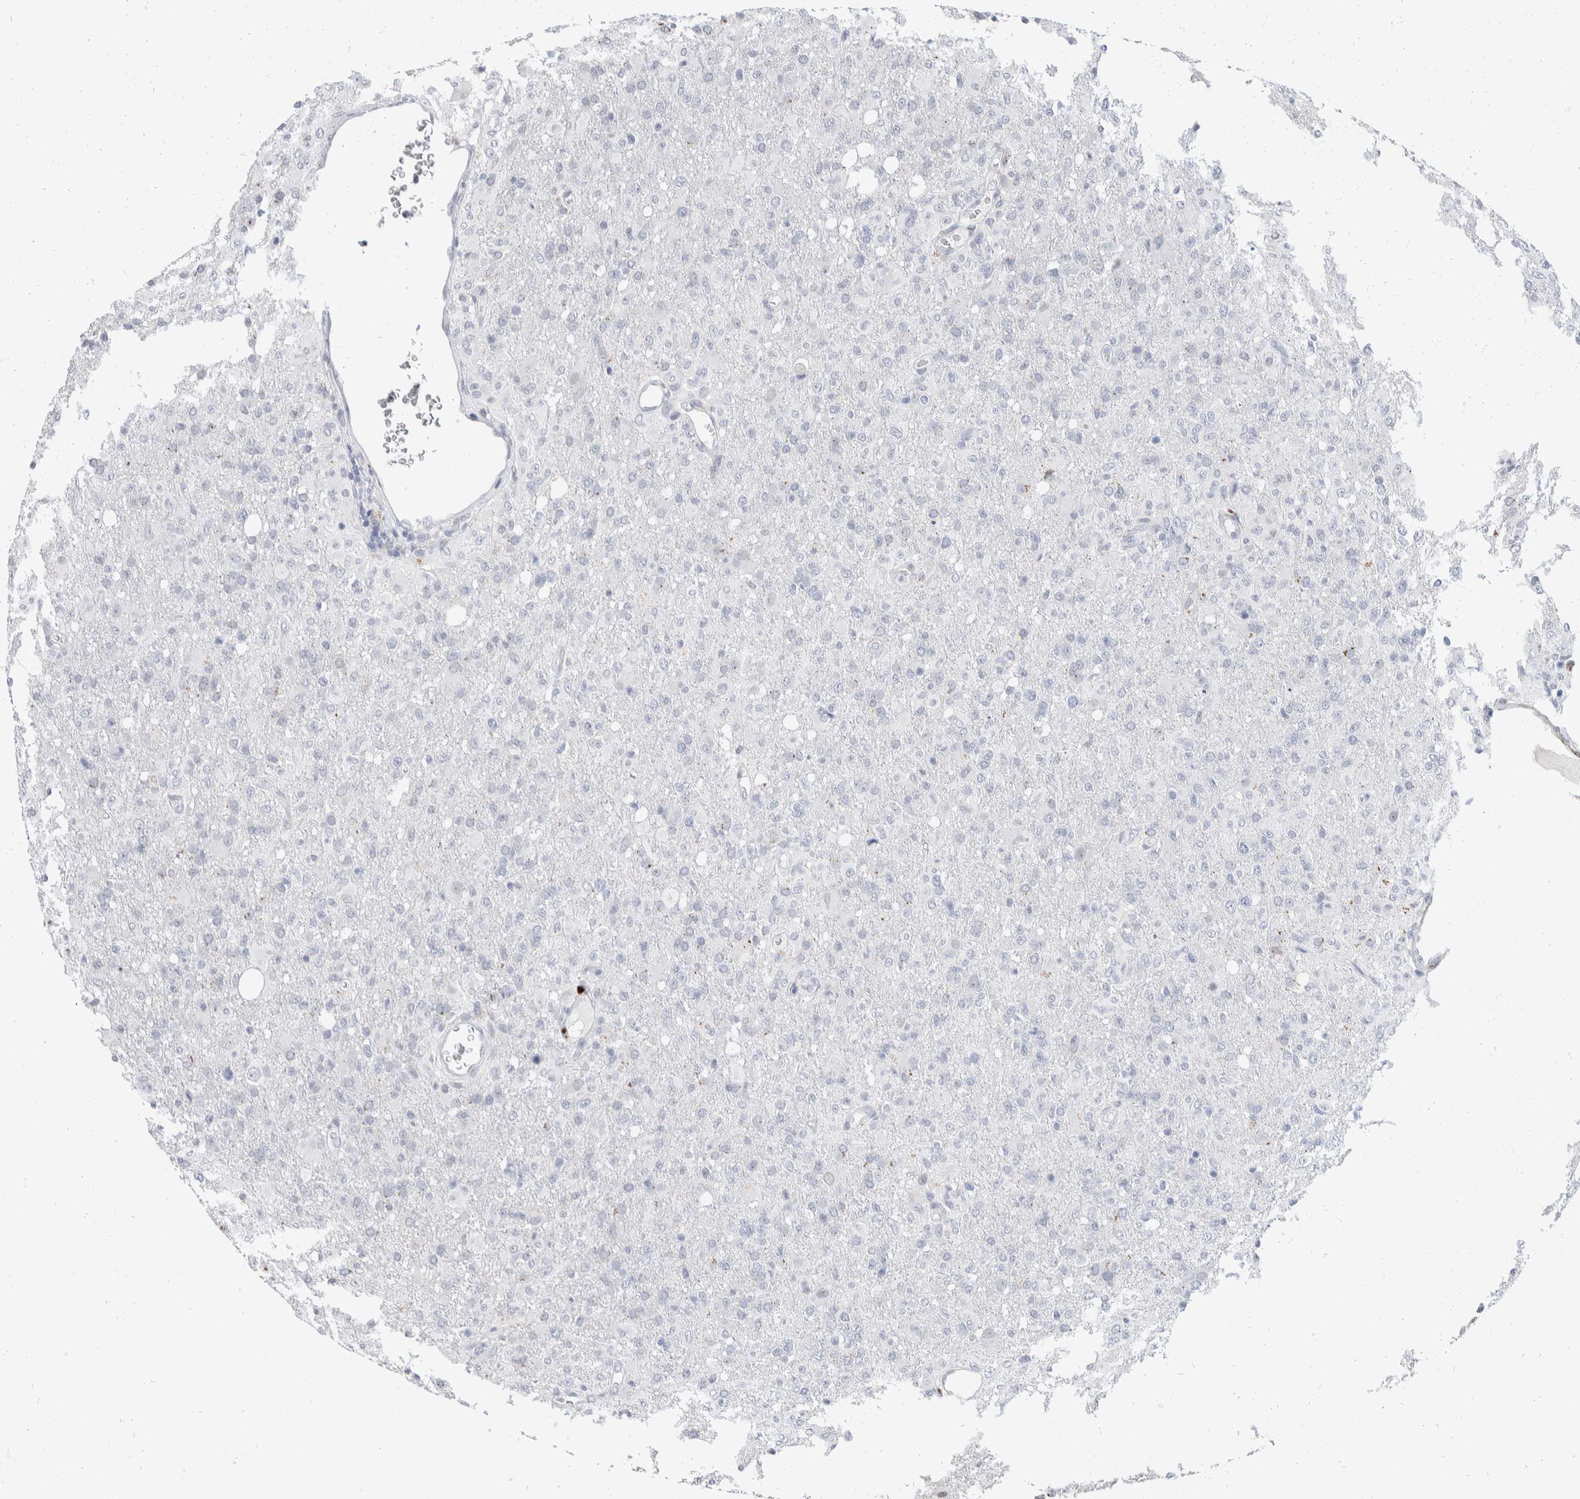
{"staining": {"intensity": "negative", "quantity": "none", "location": "none"}, "tissue": "glioma", "cell_type": "Tumor cells", "image_type": "cancer", "snomed": [{"axis": "morphology", "description": "Glioma, malignant, High grade"}, {"axis": "topography", "description": "Brain"}], "caption": "Protein analysis of malignant glioma (high-grade) reveals no significant staining in tumor cells.", "gene": "CATSPERD", "patient": {"sex": "female", "age": 57}}